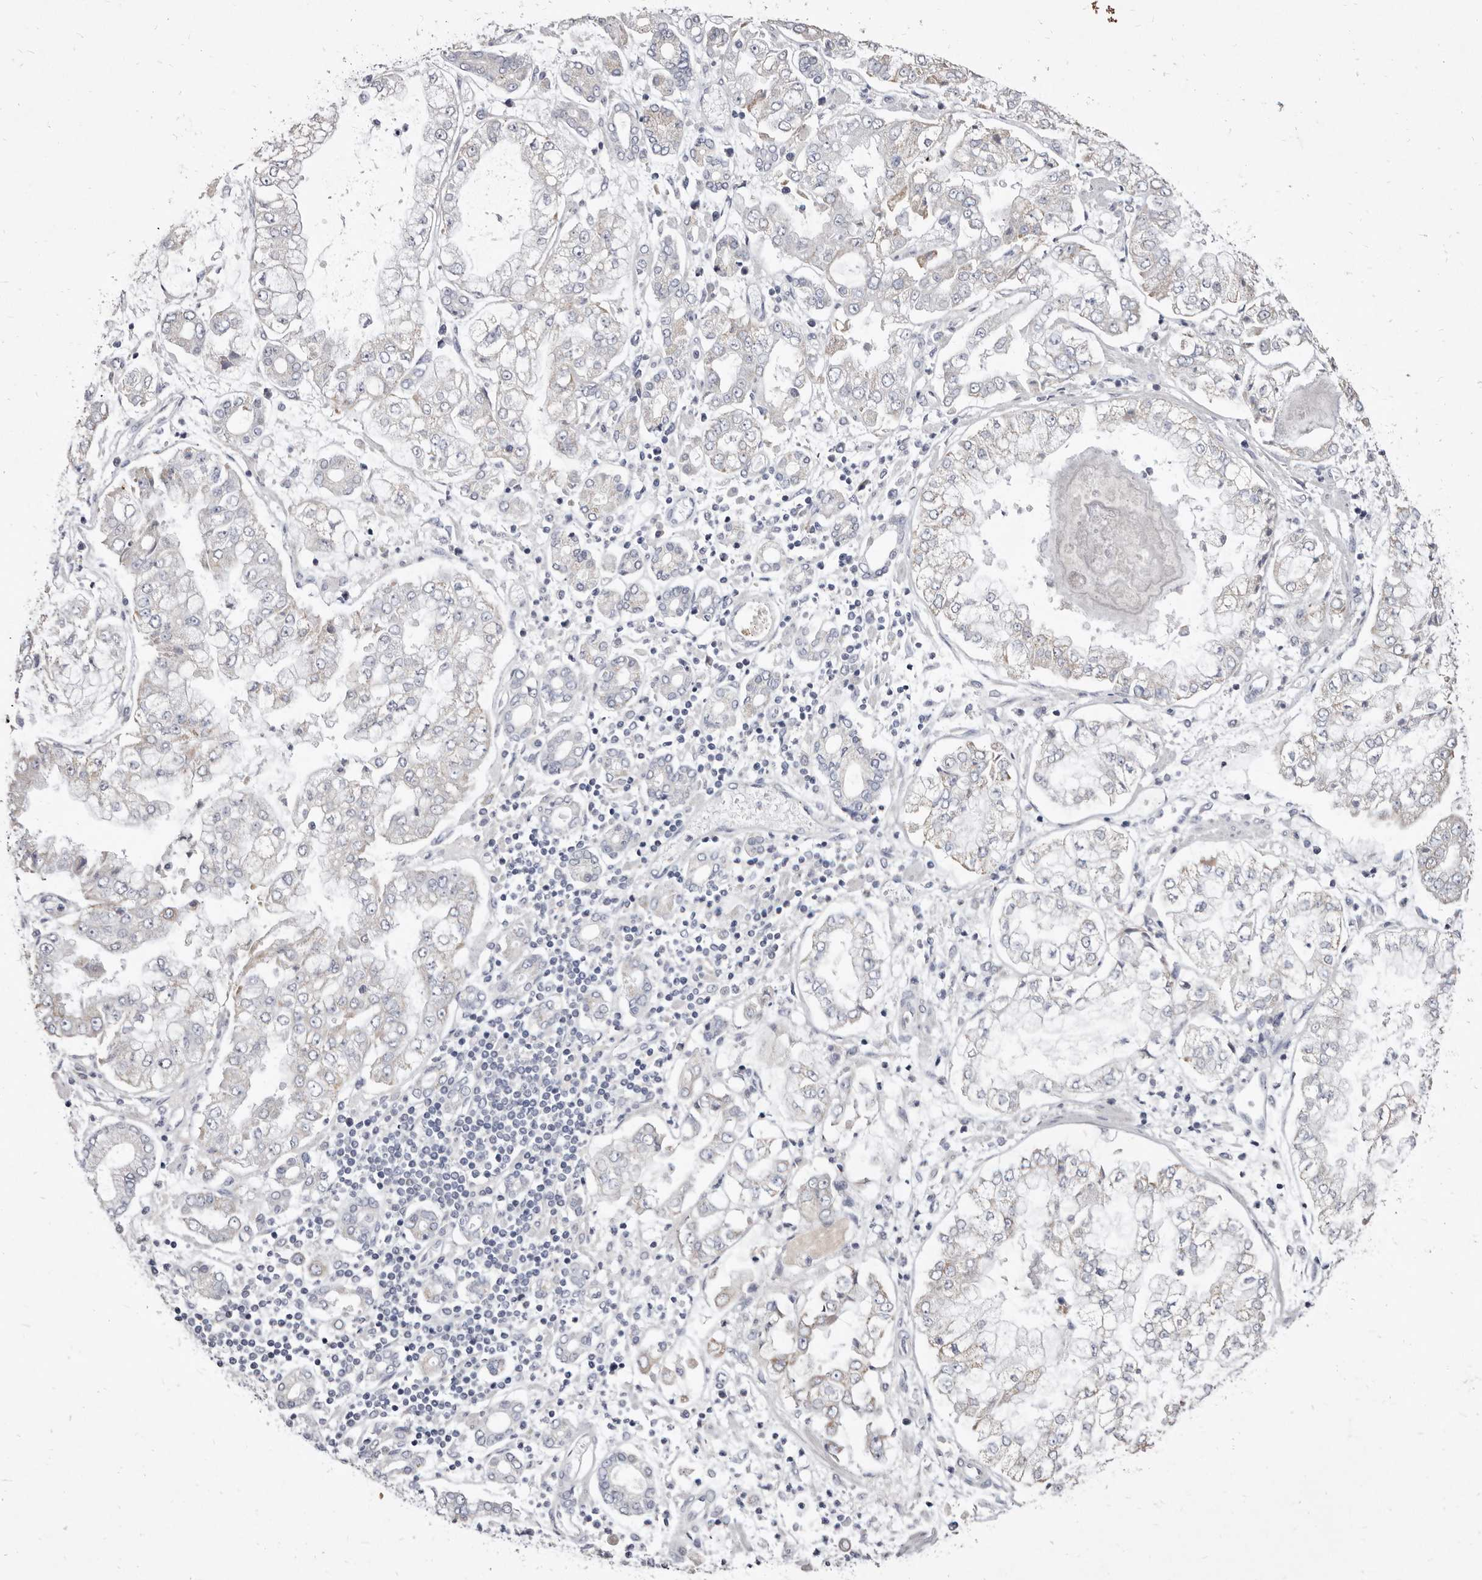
{"staining": {"intensity": "negative", "quantity": "none", "location": "none"}, "tissue": "stomach cancer", "cell_type": "Tumor cells", "image_type": "cancer", "snomed": [{"axis": "morphology", "description": "Adenocarcinoma, NOS"}, {"axis": "topography", "description": "Stomach"}], "caption": "DAB immunohistochemical staining of human adenocarcinoma (stomach) displays no significant expression in tumor cells. (DAB immunohistochemistry (IHC), high magnification).", "gene": "CYP2E1", "patient": {"sex": "male", "age": 76}}